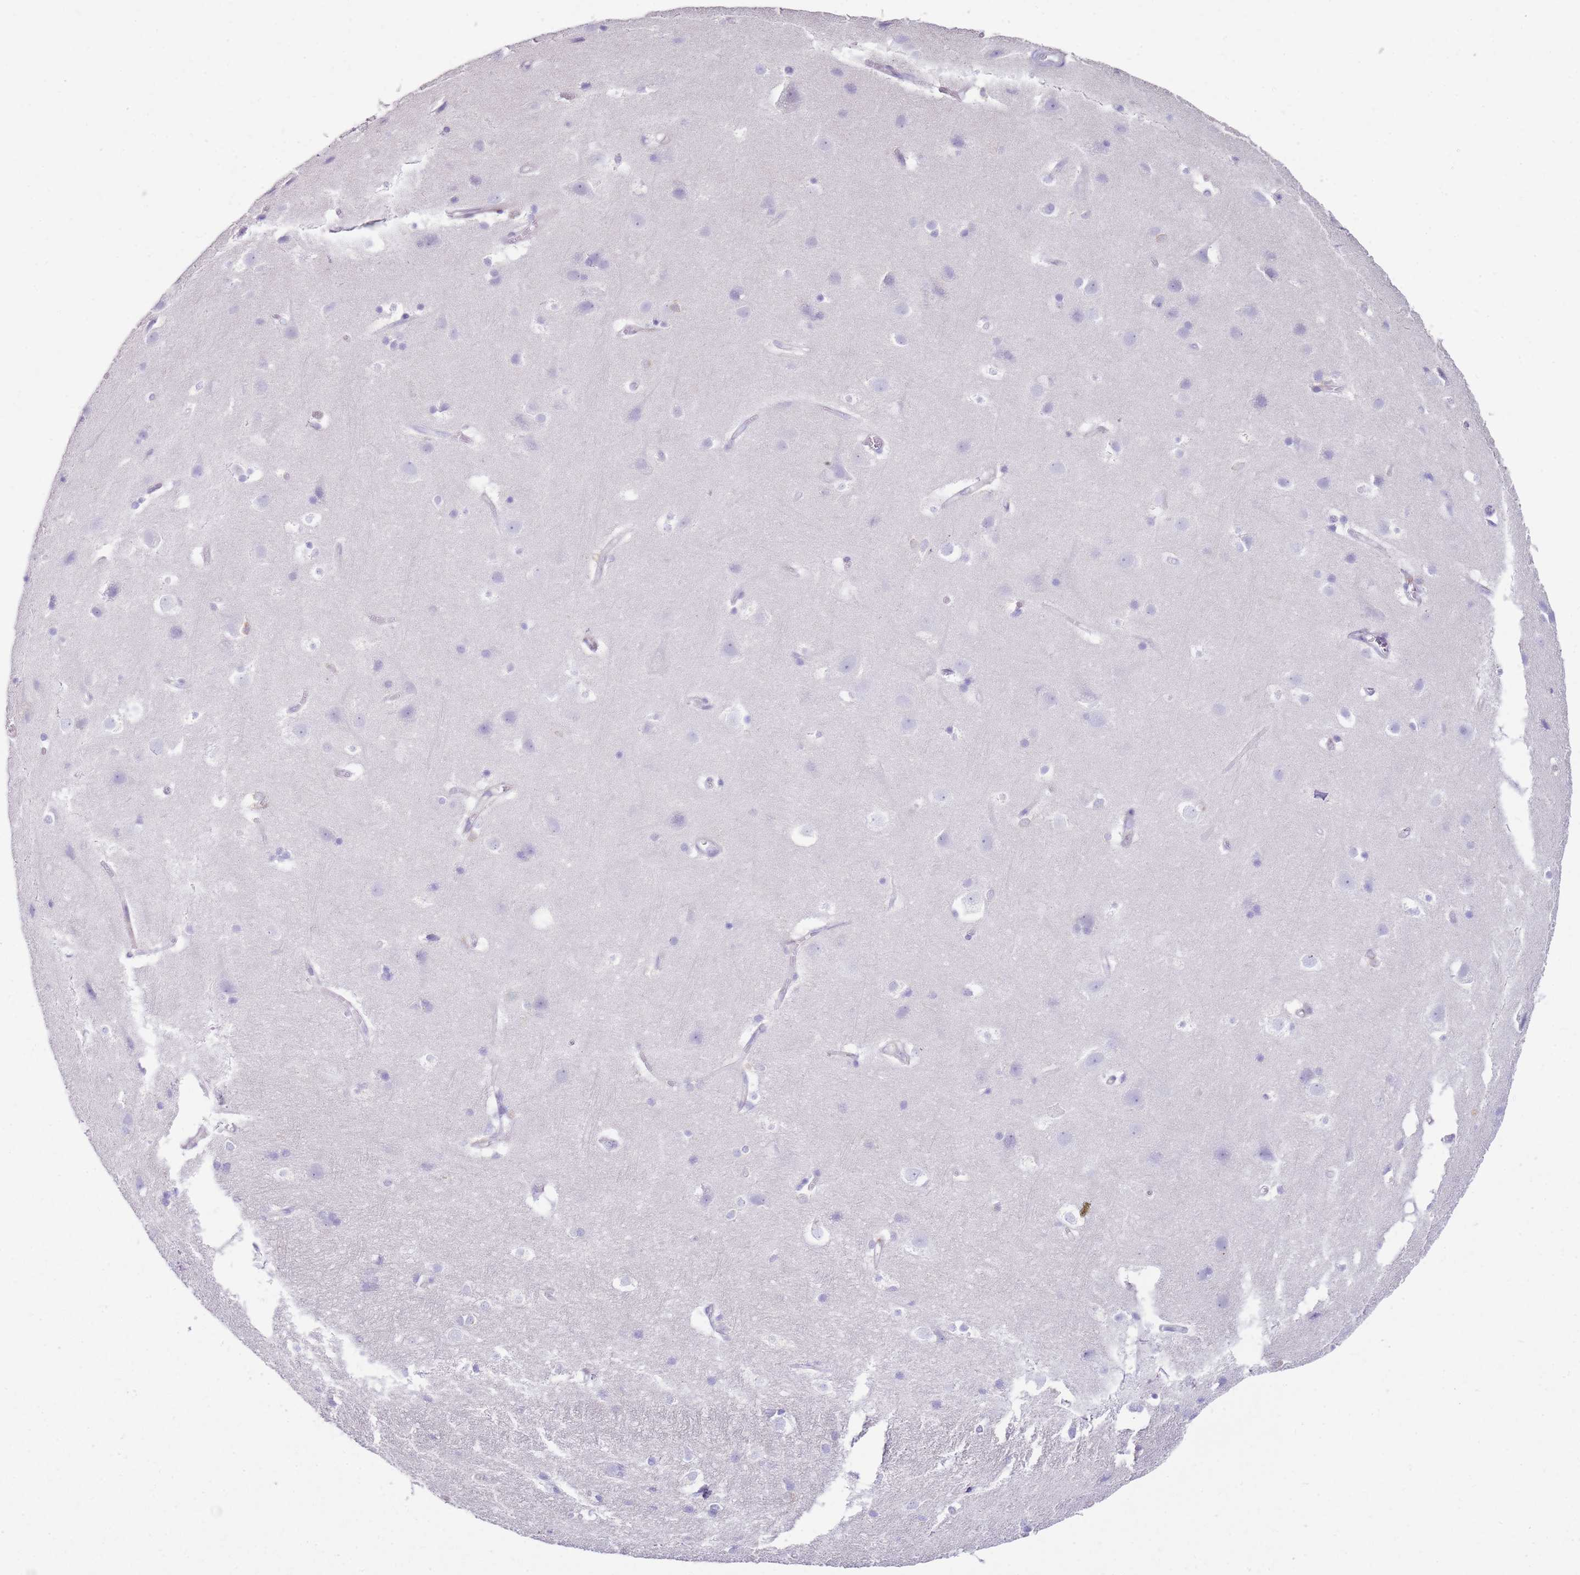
{"staining": {"intensity": "negative", "quantity": "none", "location": "none"}, "tissue": "cerebral cortex", "cell_type": "Endothelial cells", "image_type": "normal", "snomed": [{"axis": "morphology", "description": "Normal tissue, NOS"}, {"axis": "topography", "description": "Cerebral cortex"}], "caption": "Human cerebral cortex stained for a protein using immunohistochemistry reveals no staining in endothelial cells.", "gene": "FPR1", "patient": {"sex": "male", "age": 54}}